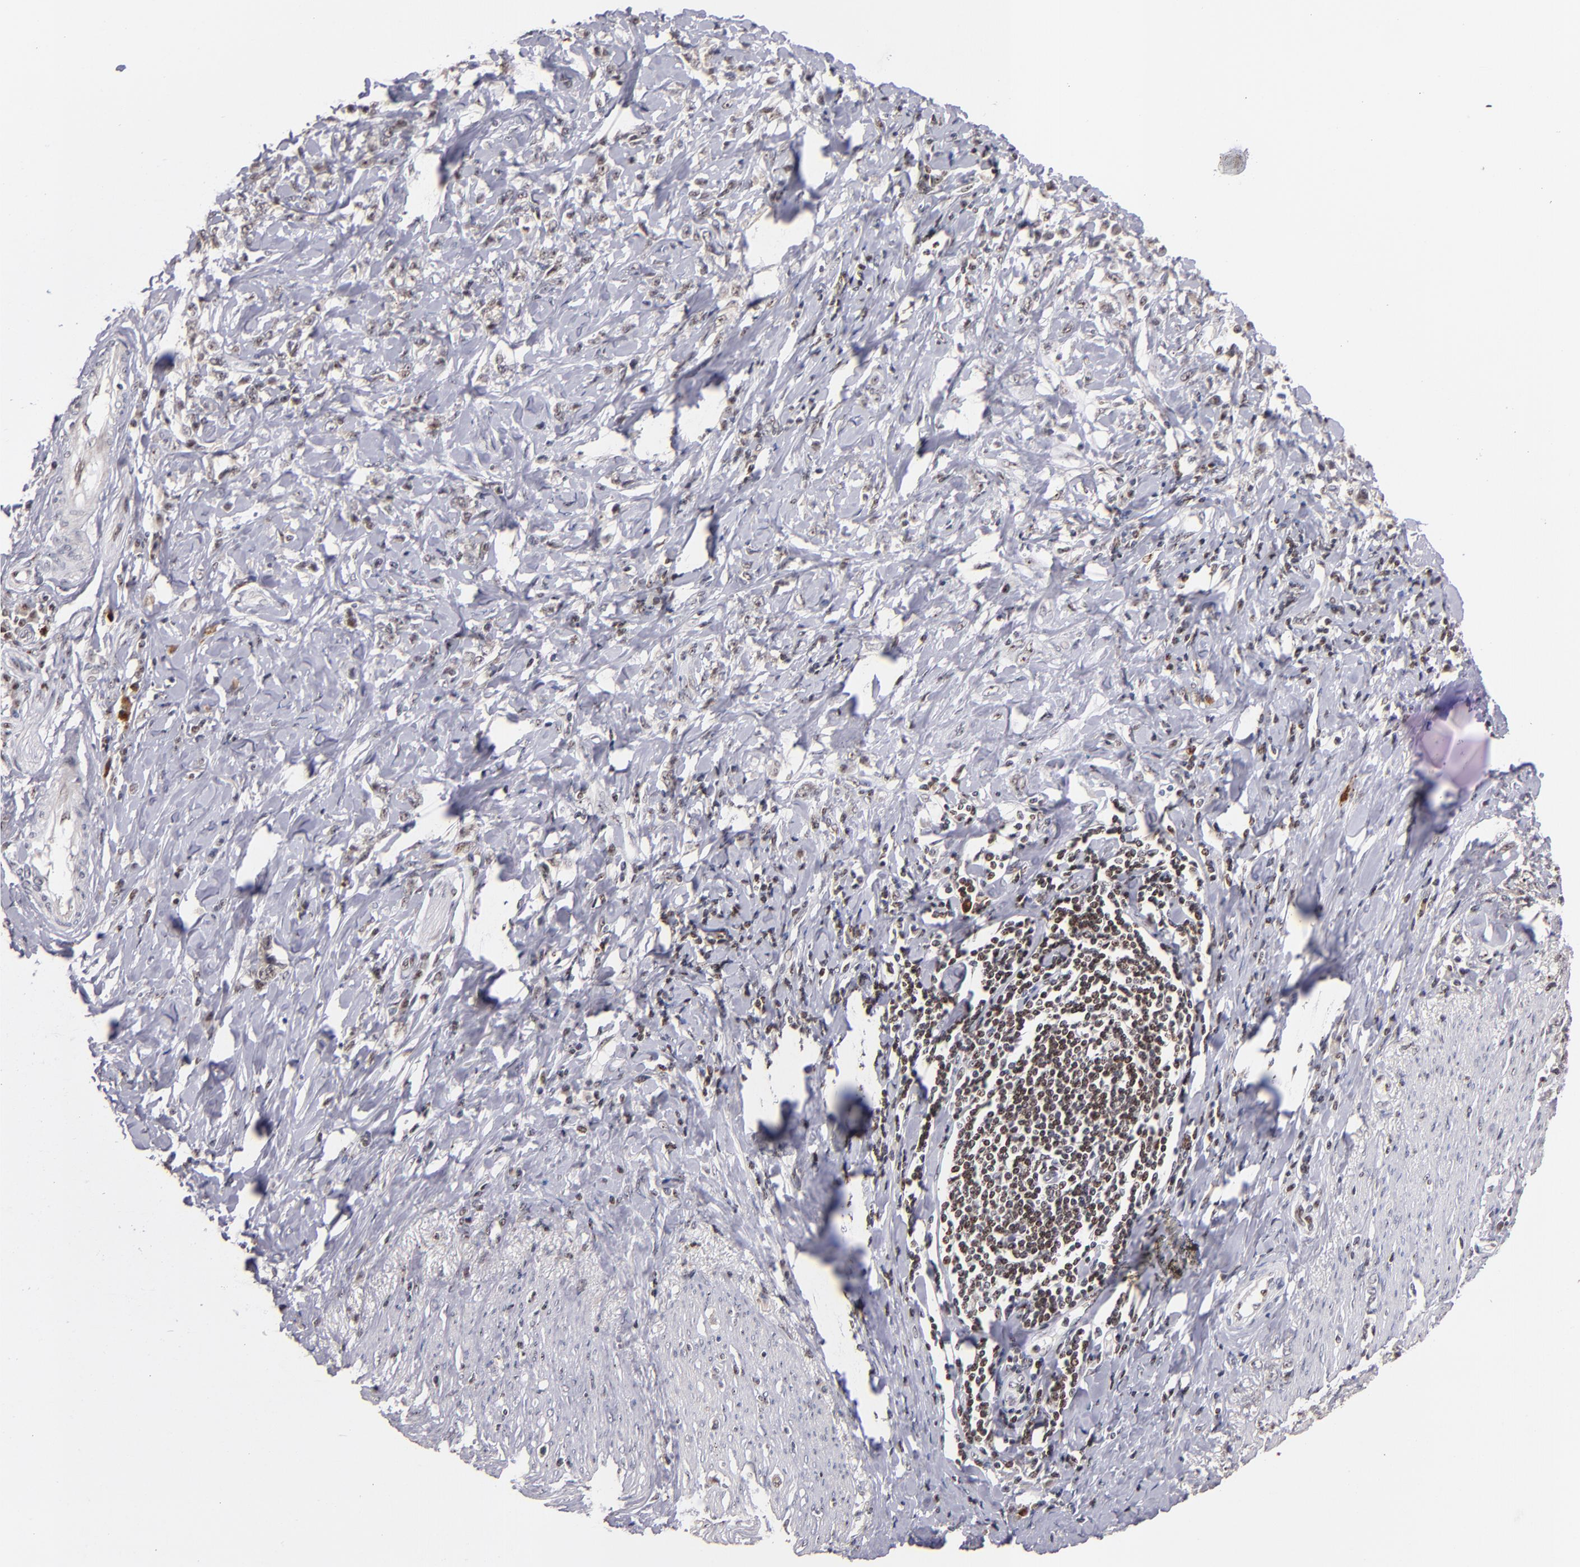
{"staining": {"intensity": "weak", "quantity": ">75%", "location": "cytoplasmic/membranous,nuclear"}, "tissue": "stomach cancer", "cell_type": "Tumor cells", "image_type": "cancer", "snomed": [{"axis": "morphology", "description": "Adenocarcinoma, NOS"}, {"axis": "topography", "description": "Stomach, lower"}], "caption": "The image demonstrates staining of adenocarcinoma (stomach), revealing weak cytoplasmic/membranous and nuclear protein expression (brown color) within tumor cells. (DAB = brown stain, brightfield microscopy at high magnification).", "gene": "PCNX4", "patient": {"sex": "male", "age": 88}}